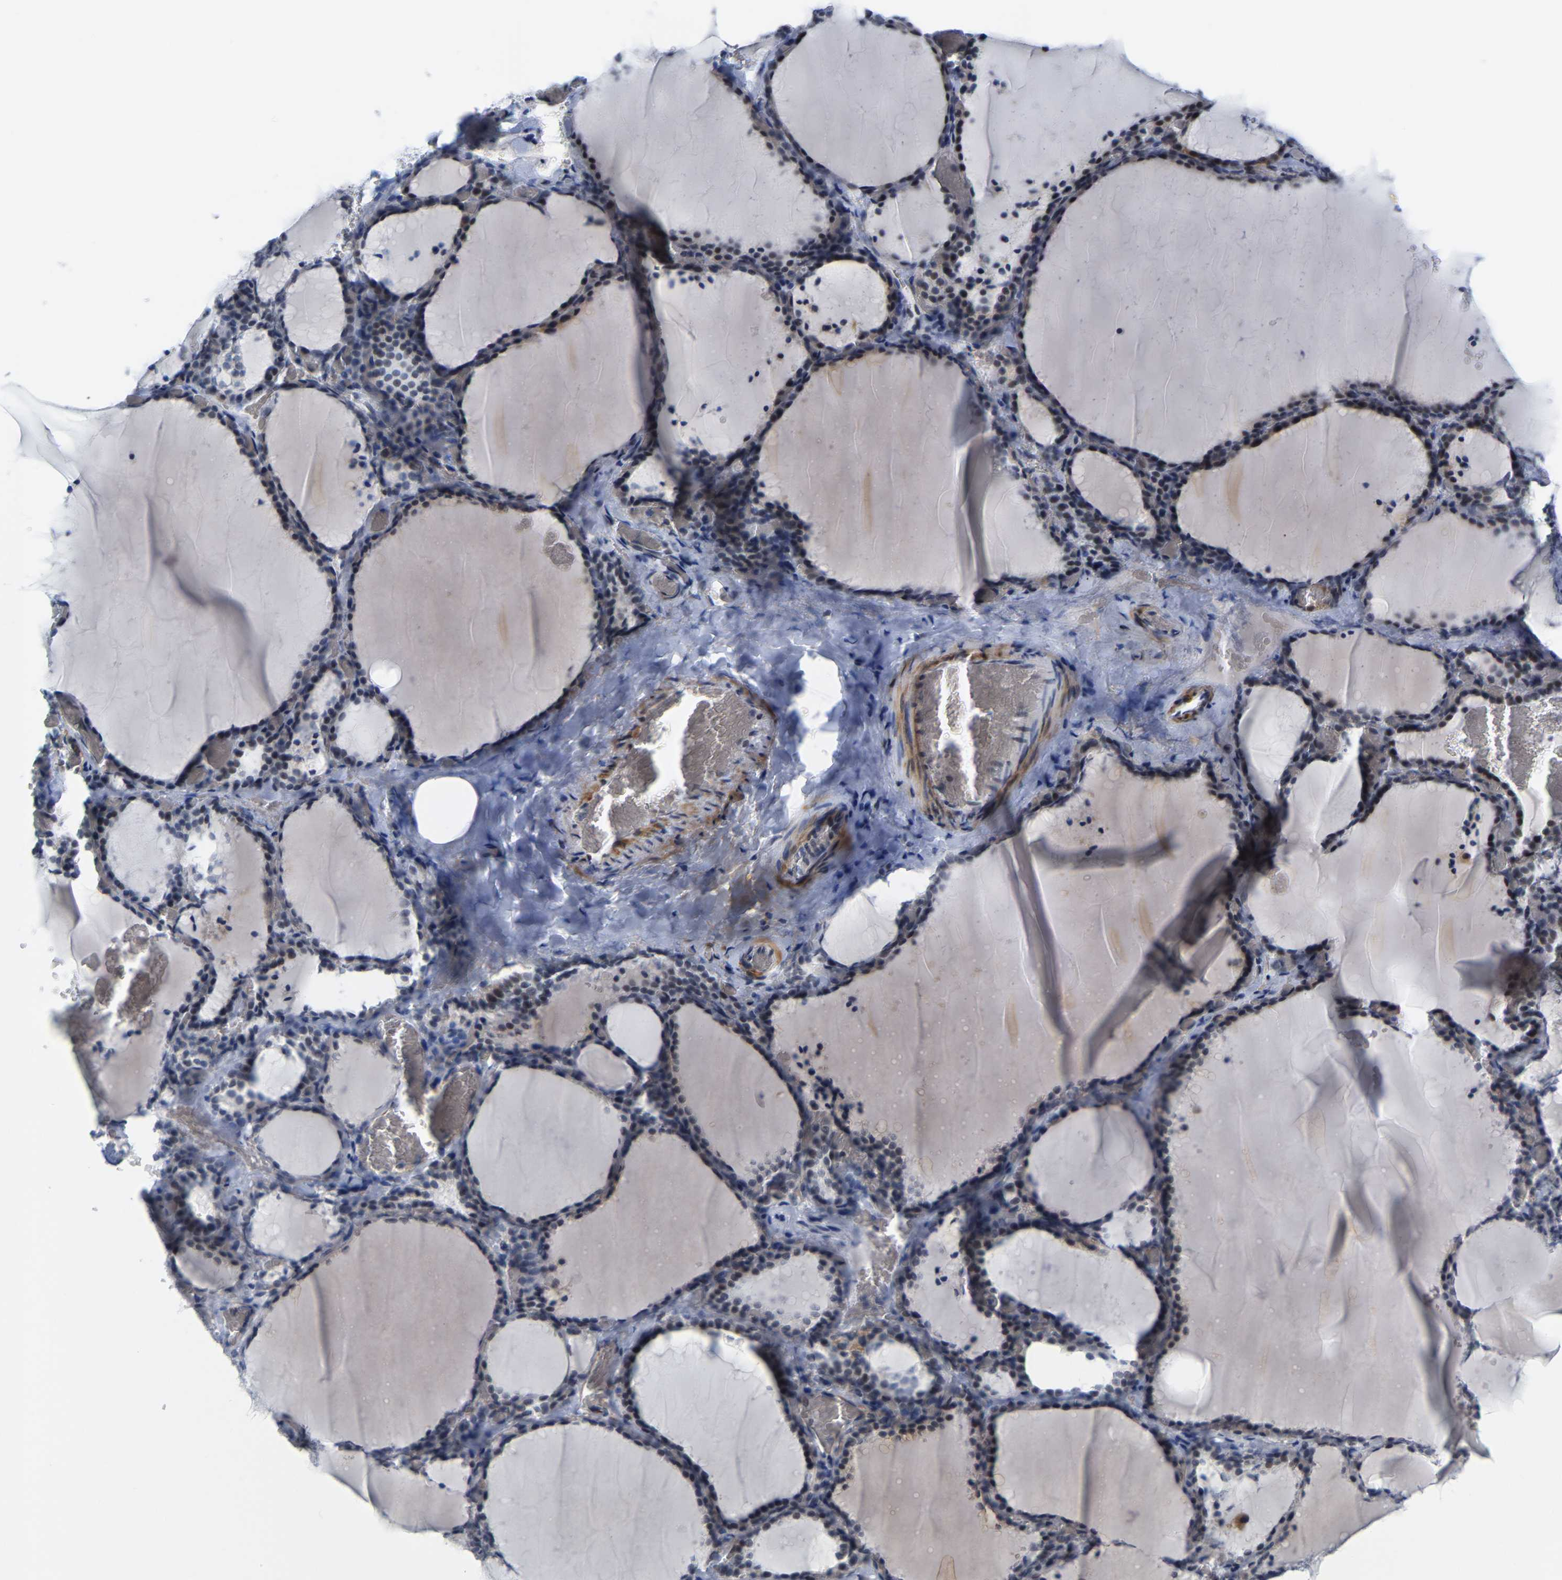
{"staining": {"intensity": "moderate", "quantity": "<25%", "location": "nuclear"}, "tissue": "thyroid gland", "cell_type": "Glandular cells", "image_type": "normal", "snomed": [{"axis": "morphology", "description": "Normal tissue, NOS"}, {"axis": "topography", "description": "Thyroid gland"}], "caption": "Immunohistochemistry (IHC) micrograph of normal human thyroid gland stained for a protein (brown), which exhibits low levels of moderate nuclear positivity in approximately <25% of glandular cells.", "gene": "FAM180A", "patient": {"sex": "female", "age": 22}}